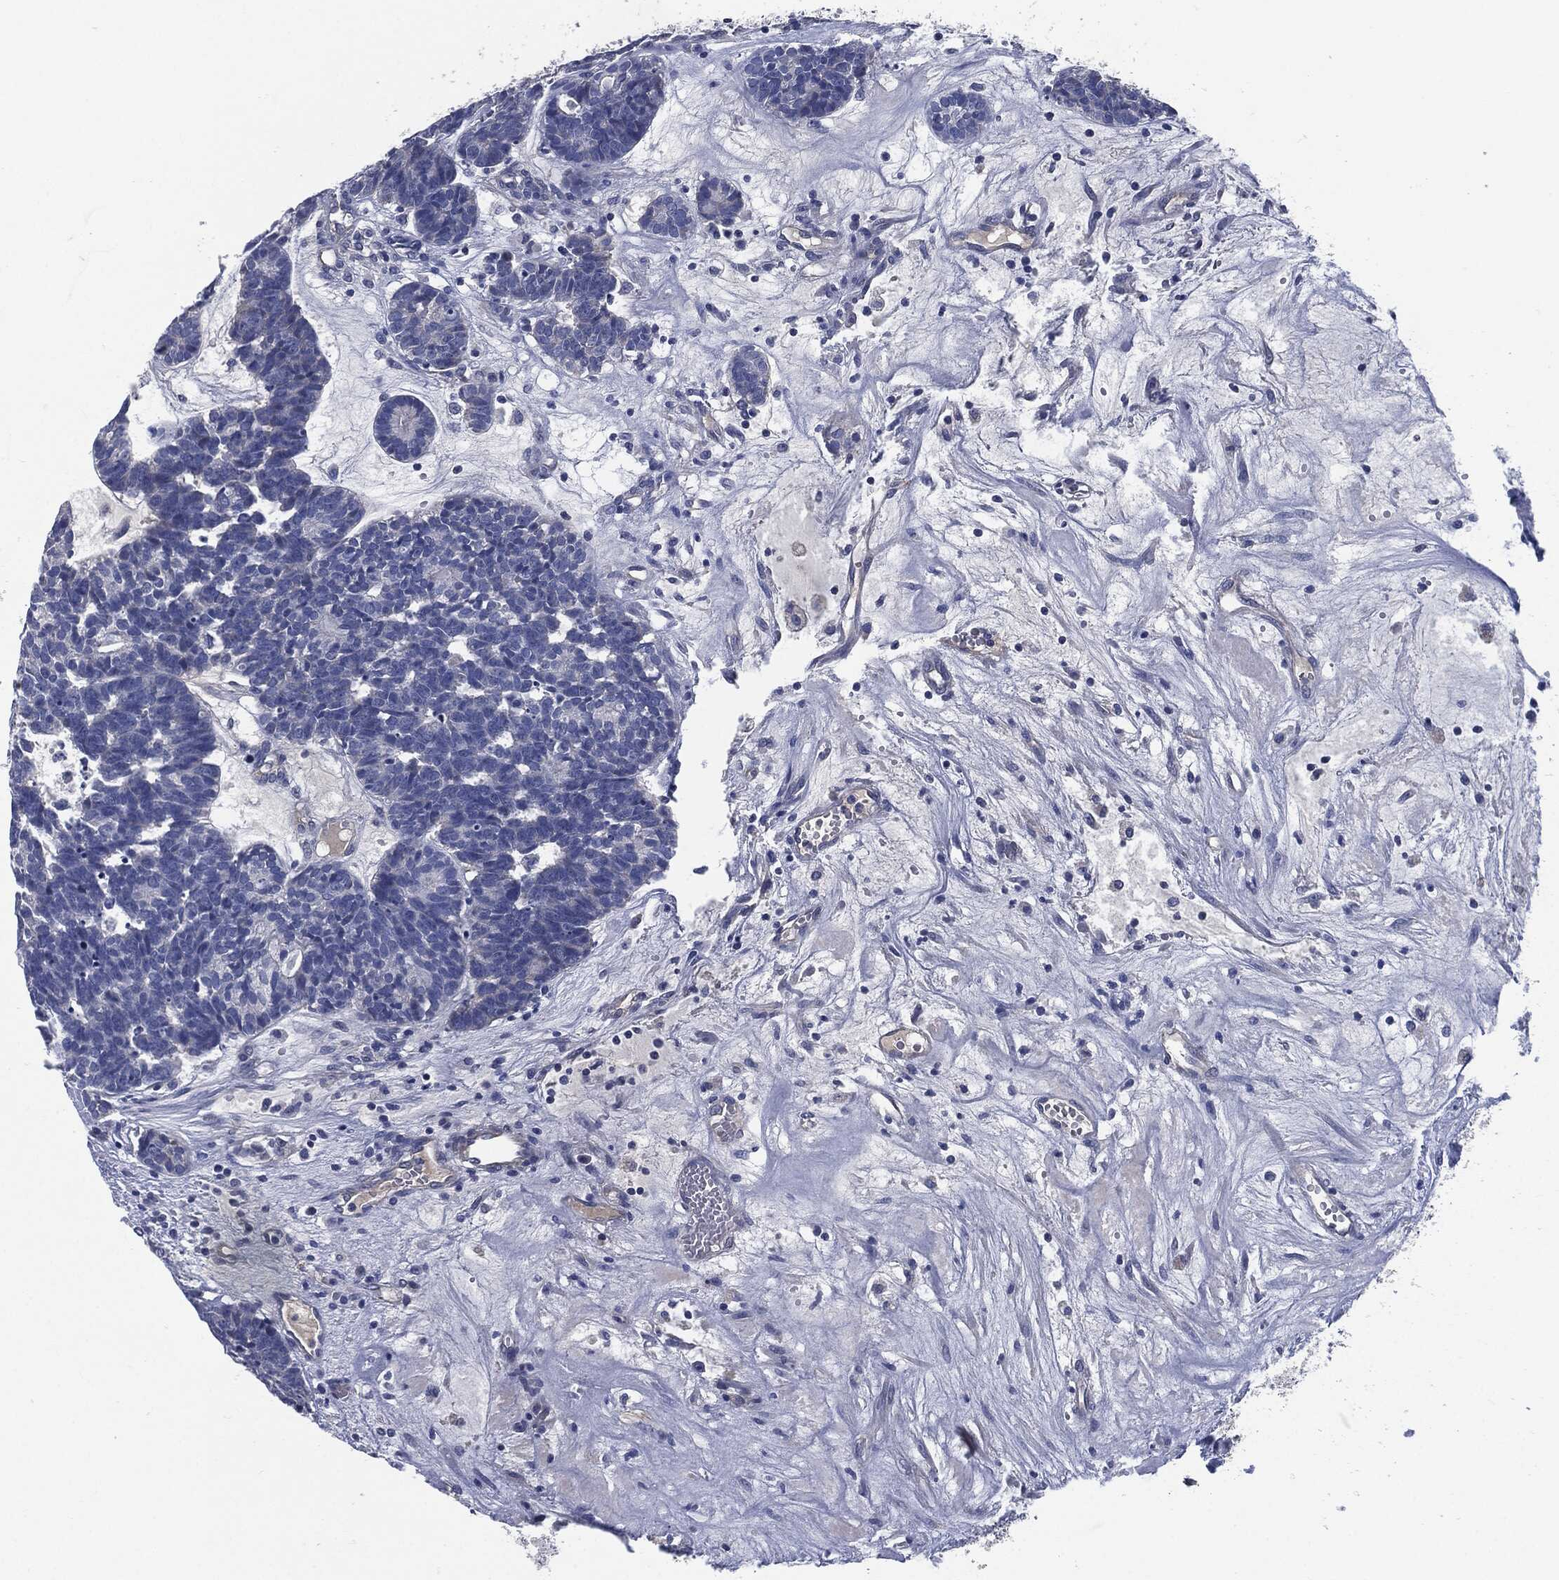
{"staining": {"intensity": "negative", "quantity": "none", "location": "none"}, "tissue": "head and neck cancer", "cell_type": "Tumor cells", "image_type": "cancer", "snomed": [{"axis": "morphology", "description": "Adenocarcinoma, NOS"}, {"axis": "topography", "description": "Head-Neck"}], "caption": "IHC micrograph of neoplastic tissue: human head and neck cancer stained with DAB (3,3'-diaminobenzidine) exhibits no significant protein expression in tumor cells.", "gene": "CD27", "patient": {"sex": "female", "age": 81}}